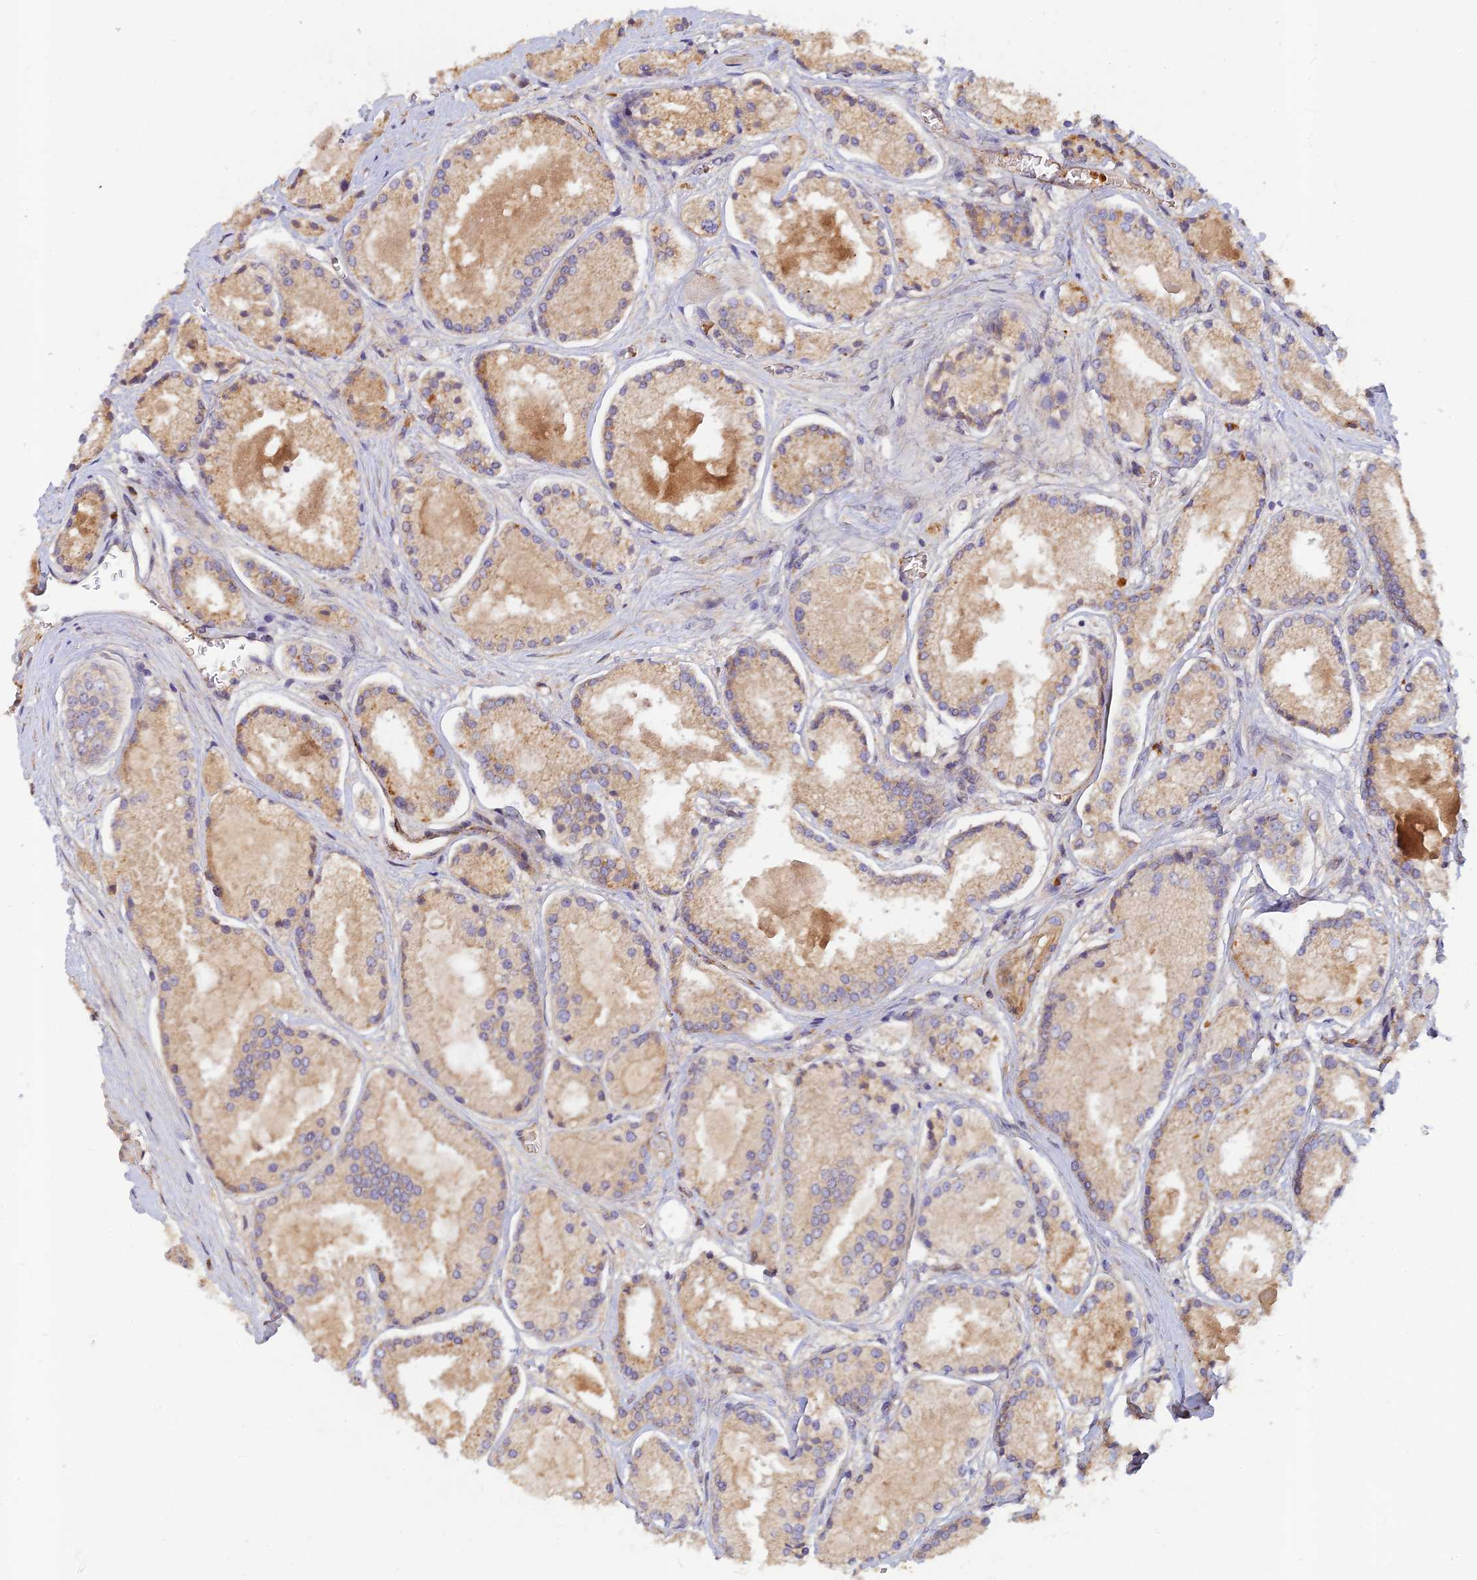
{"staining": {"intensity": "weak", "quantity": ">75%", "location": "cytoplasmic/membranous"}, "tissue": "prostate cancer", "cell_type": "Tumor cells", "image_type": "cancer", "snomed": [{"axis": "morphology", "description": "Adenocarcinoma, High grade"}, {"axis": "topography", "description": "Prostate"}], "caption": "Immunohistochemistry (IHC) of prostate cancer exhibits low levels of weak cytoplasmic/membranous expression in about >75% of tumor cells.", "gene": "GMCL1", "patient": {"sex": "male", "age": 67}}